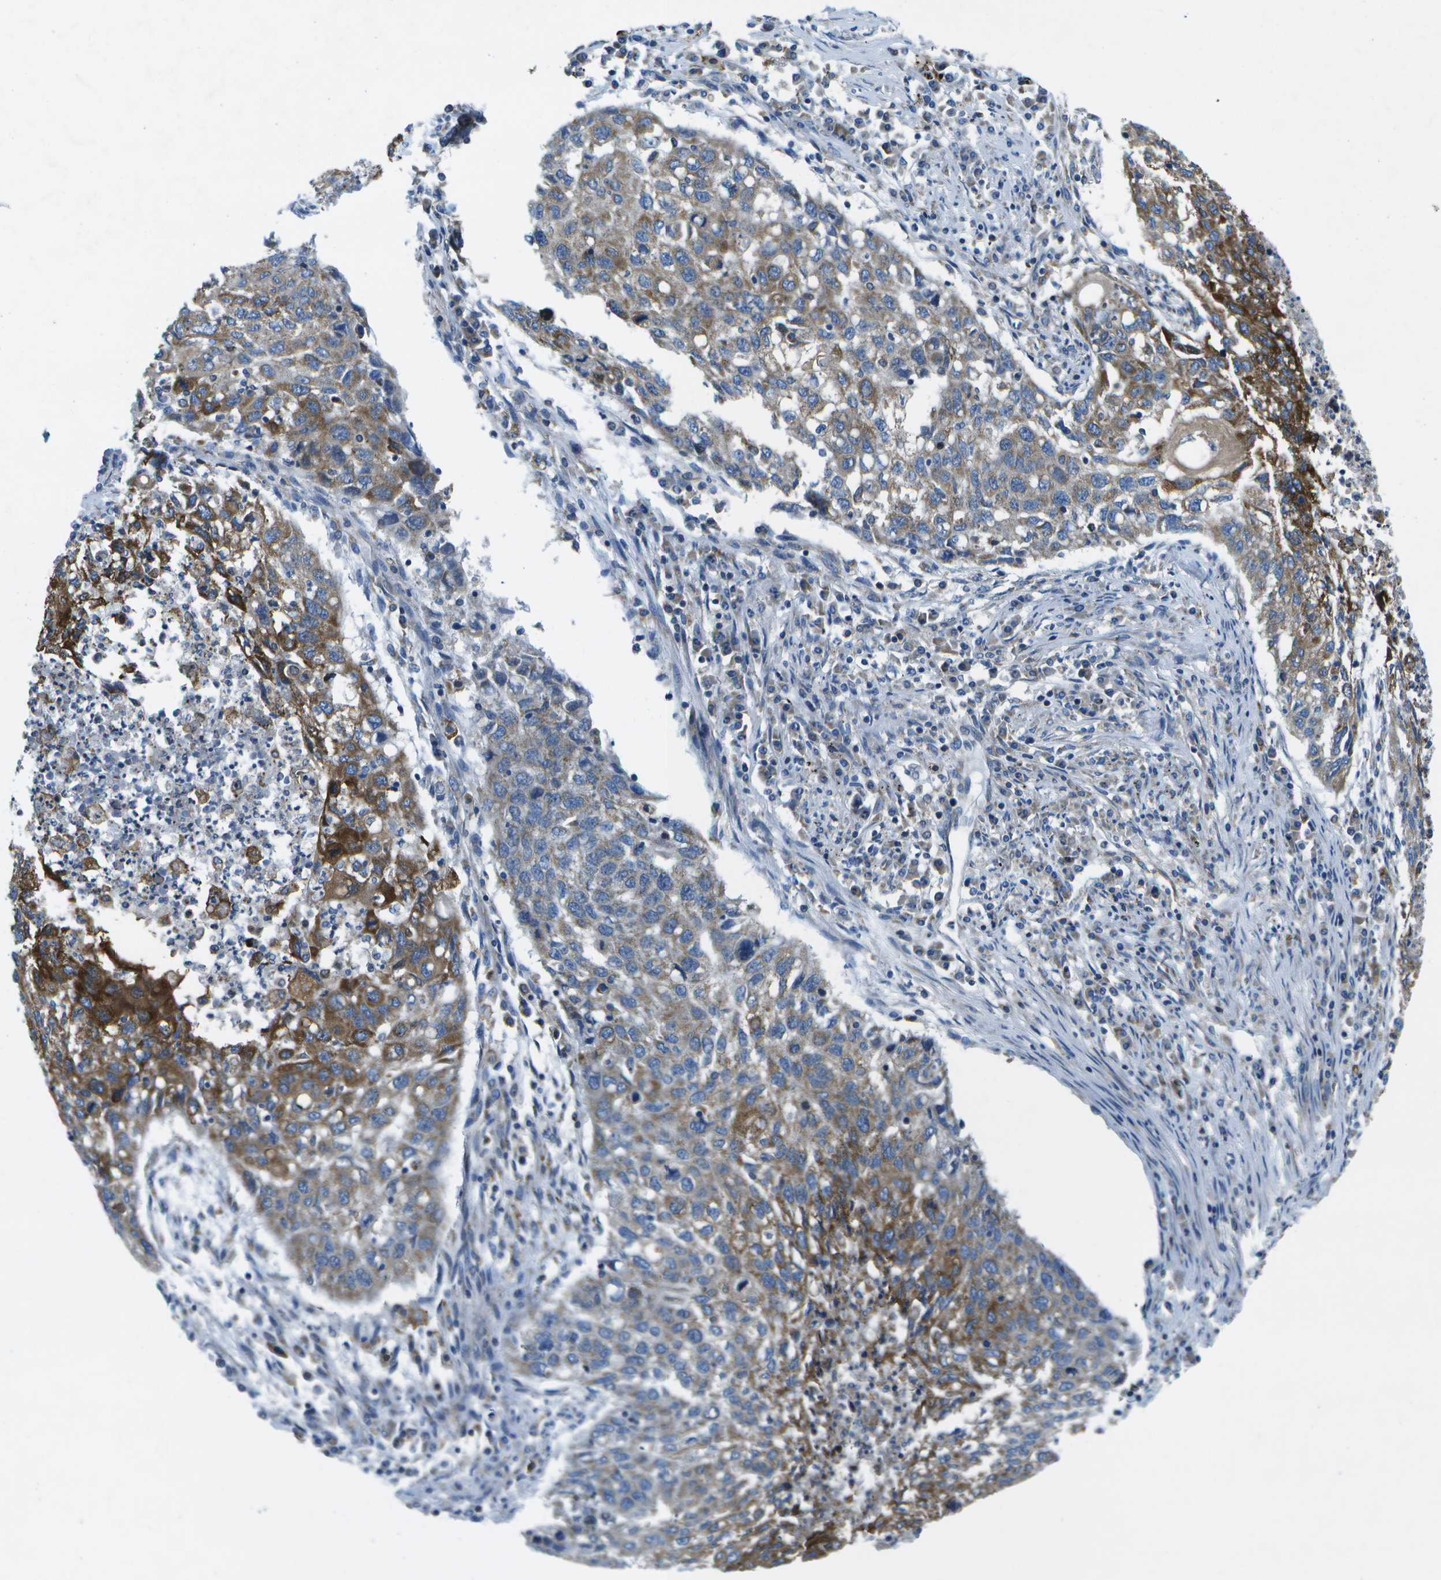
{"staining": {"intensity": "strong", "quantity": "25%-75%", "location": "cytoplasmic/membranous"}, "tissue": "lung cancer", "cell_type": "Tumor cells", "image_type": "cancer", "snomed": [{"axis": "morphology", "description": "Squamous cell carcinoma, NOS"}, {"axis": "topography", "description": "Lung"}], "caption": "Tumor cells demonstrate high levels of strong cytoplasmic/membranous staining in about 25%-75% of cells in lung cancer. The protein is shown in brown color, while the nuclei are stained blue.", "gene": "GDF5", "patient": {"sex": "female", "age": 63}}